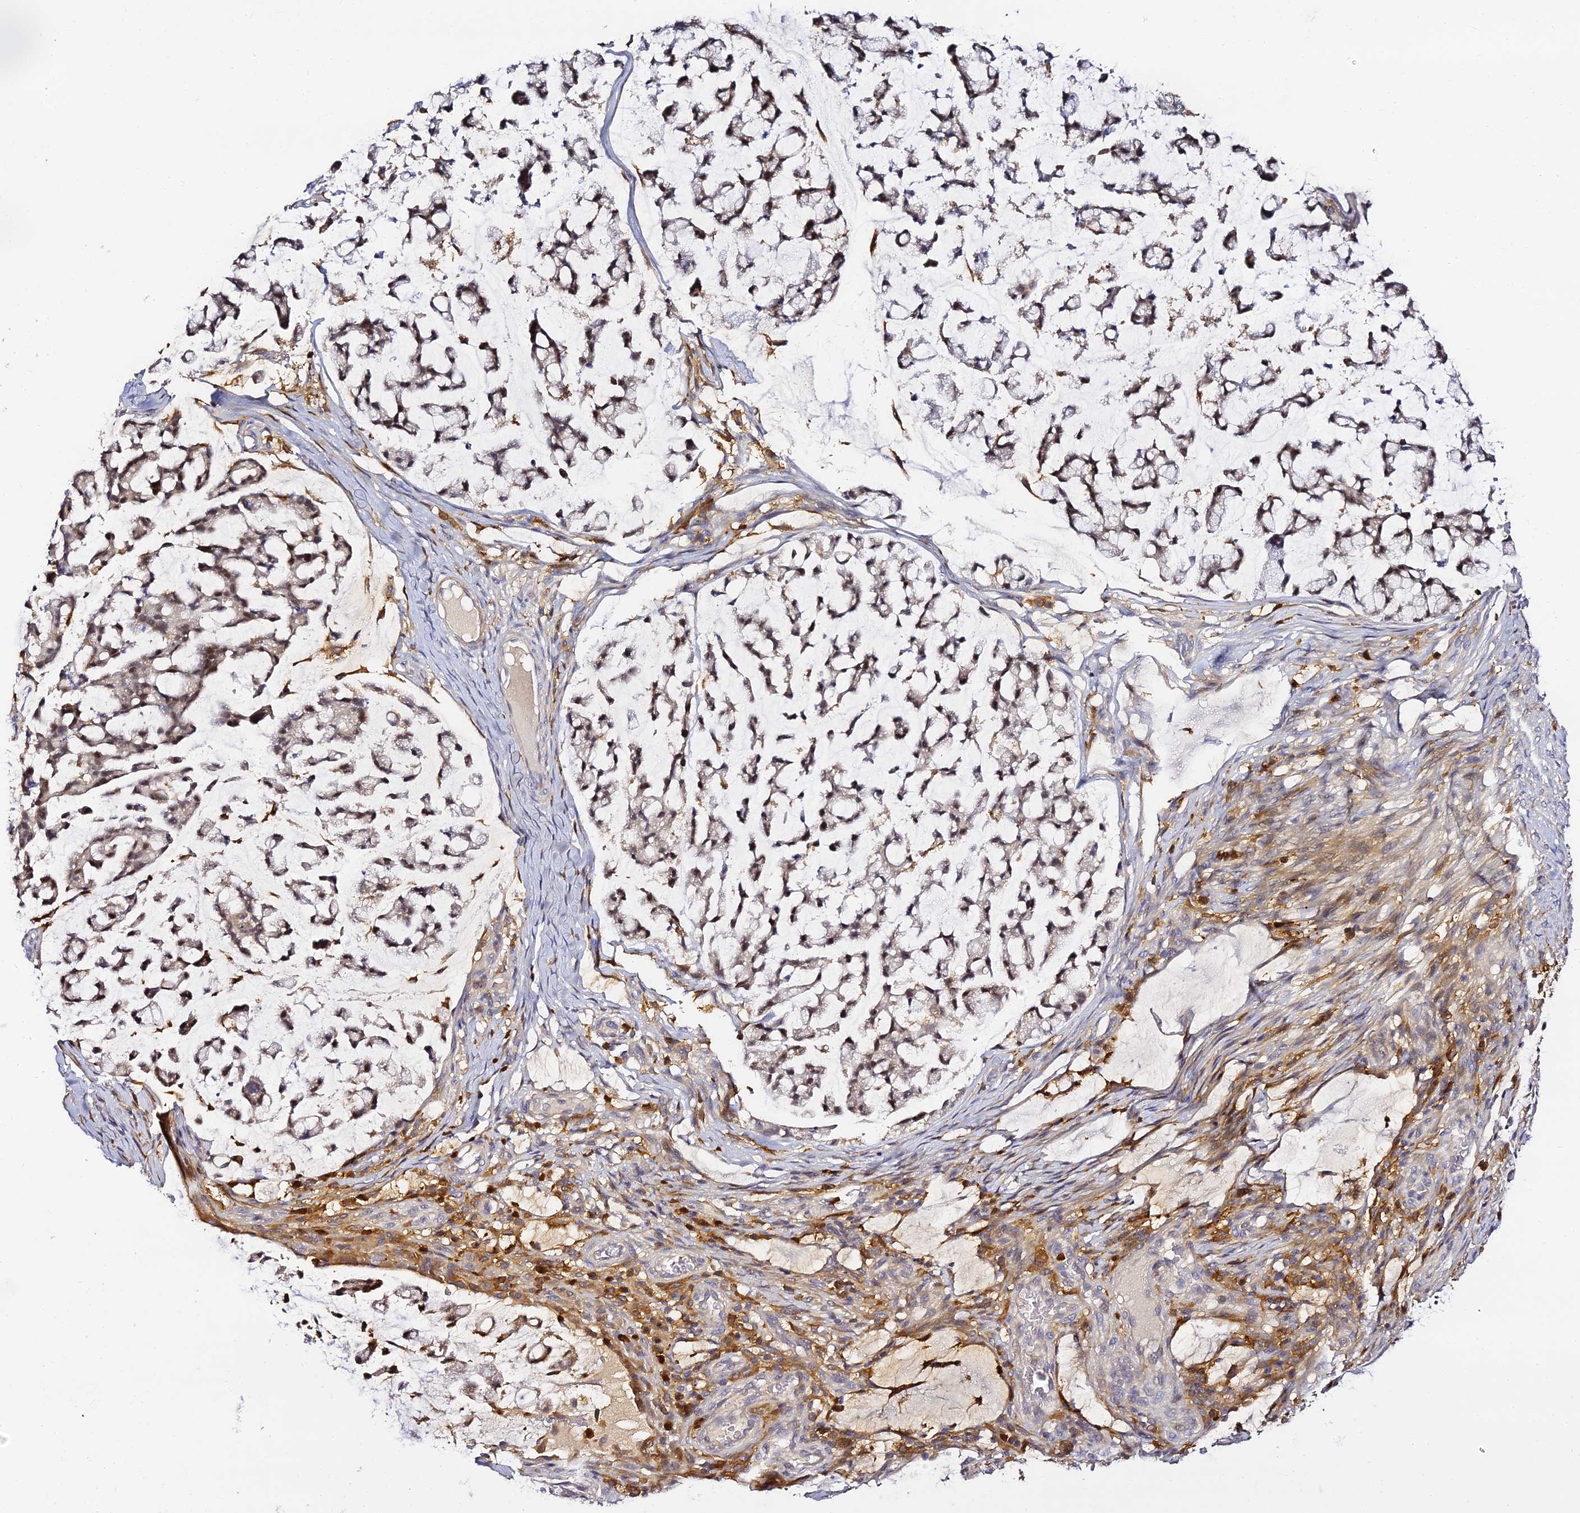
{"staining": {"intensity": "weak", "quantity": "25%-75%", "location": "cytoplasmic/membranous,nuclear"}, "tissue": "stomach cancer", "cell_type": "Tumor cells", "image_type": "cancer", "snomed": [{"axis": "morphology", "description": "Adenocarcinoma, NOS"}, {"axis": "topography", "description": "Stomach, lower"}], "caption": "An IHC histopathology image of neoplastic tissue is shown. Protein staining in brown labels weak cytoplasmic/membranous and nuclear positivity in stomach adenocarcinoma within tumor cells. The protein of interest is stained brown, and the nuclei are stained in blue (DAB IHC with brightfield microscopy, high magnification).", "gene": "IL4I1", "patient": {"sex": "male", "age": 67}}